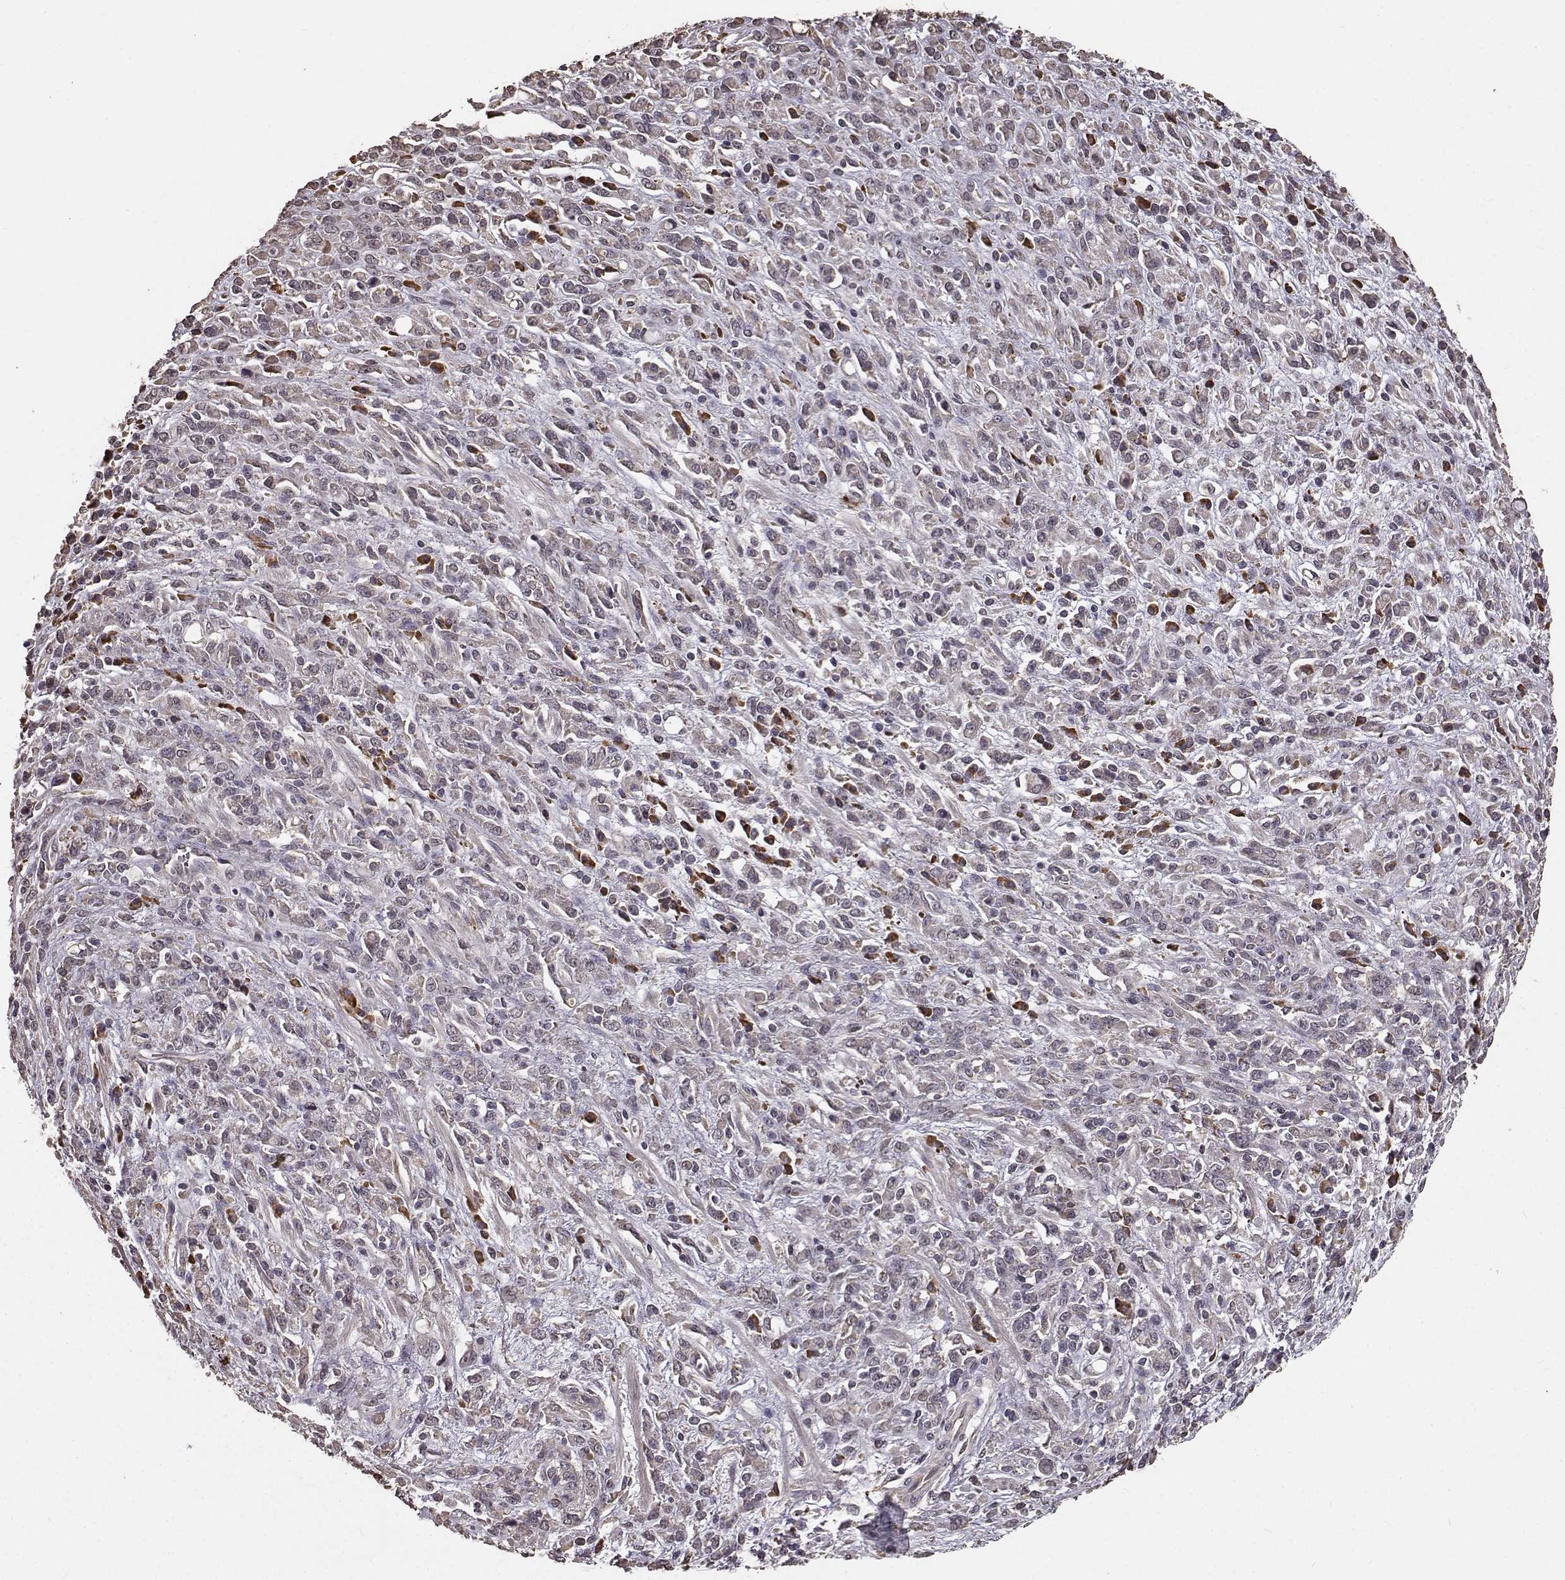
{"staining": {"intensity": "weak", "quantity": "<25%", "location": "cytoplasmic/membranous"}, "tissue": "stomach cancer", "cell_type": "Tumor cells", "image_type": "cancer", "snomed": [{"axis": "morphology", "description": "Adenocarcinoma, NOS"}, {"axis": "topography", "description": "Stomach"}], "caption": "There is no significant expression in tumor cells of adenocarcinoma (stomach). (DAB IHC with hematoxylin counter stain).", "gene": "USP15", "patient": {"sex": "female", "age": 57}}